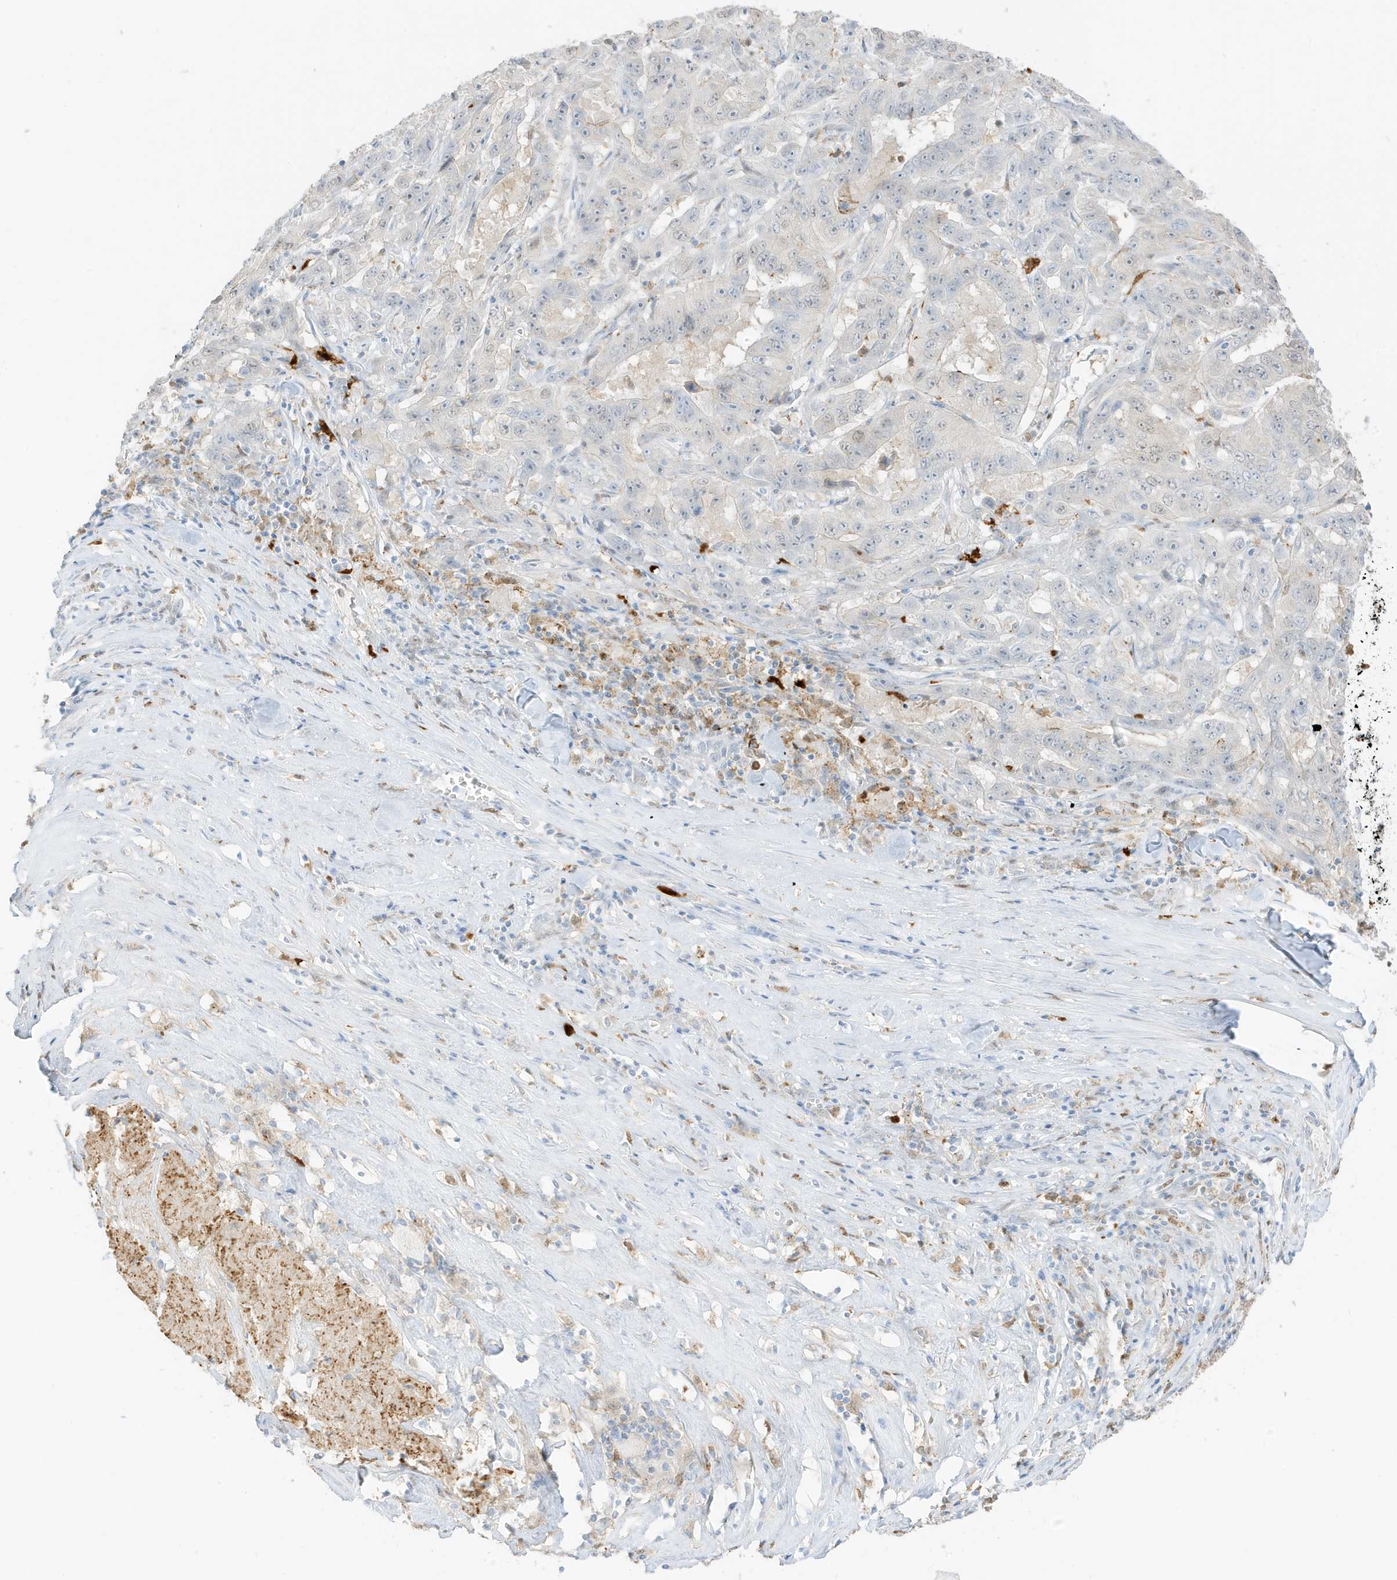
{"staining": {"intensity": "negative", "quantity": "none", "location": "none"}, "tissue": "pancreatic cancer", "cell_type": "Tumor cells", "image_type": "cancer", "snomed": [{"axis": "morphology", "description": "Adenocarcinoma, NOS"}, {"axis": "topography", "description": "Pancreas"}], "caption": "High magnification brightfield microscopy of pancreatic adenocarcinoma stained with DAB (3,3'-diaminobenzidine) (brown) and counterstained with hematoxylin (blue): tumor cells show no significant positivity. (Brightfield microscopy of DAB immunohistochemistry at high magnification).", "gene": "GCA", "patient": {"sex": "male", "age": 63}}